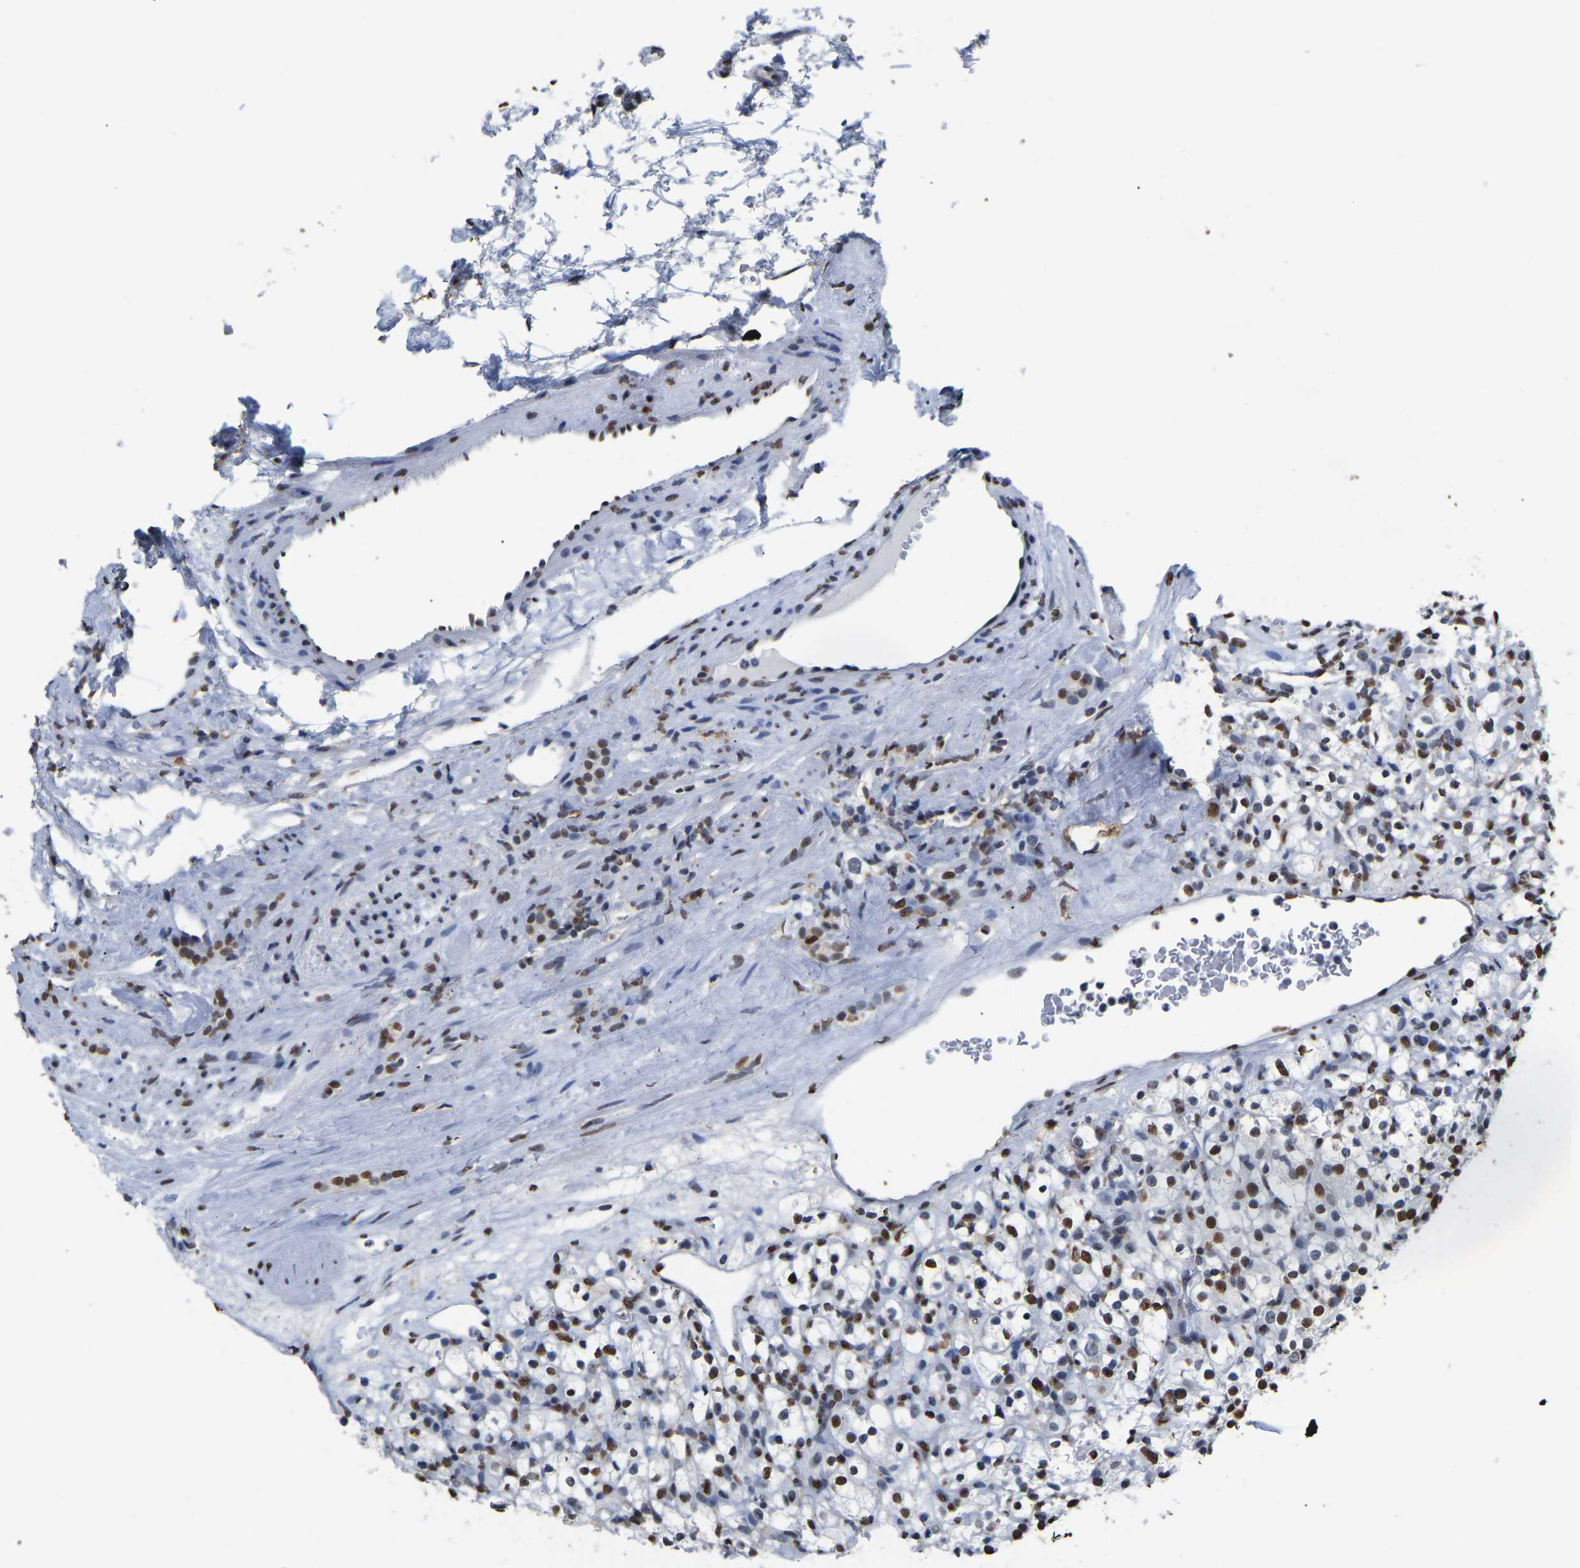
{"staining": {"intensity": "strong", "quantity": ">75%", "location": "nuclear"}, "tissue": "renal cancer", "cell_type": "Tumor cells", "image_type": "cancer", "snomed": [{"axis": "morphology", "description": "Normal tissue, NOS"}, {"axis": "morphology", "description": "Adenocarcinoma, NOS"}, {"axis": "topography", "description": "Kidney"}], "caption": "An immunohistochemistry (IHC) photomicrograph of tumor tissue is shown. Protein staining in brown labels strong nuclear positivity in renal cancer (adenocarcinoma) within tumor cells.", "gene": "RBL2", "patient": {"sex": "female", "age": 72}}